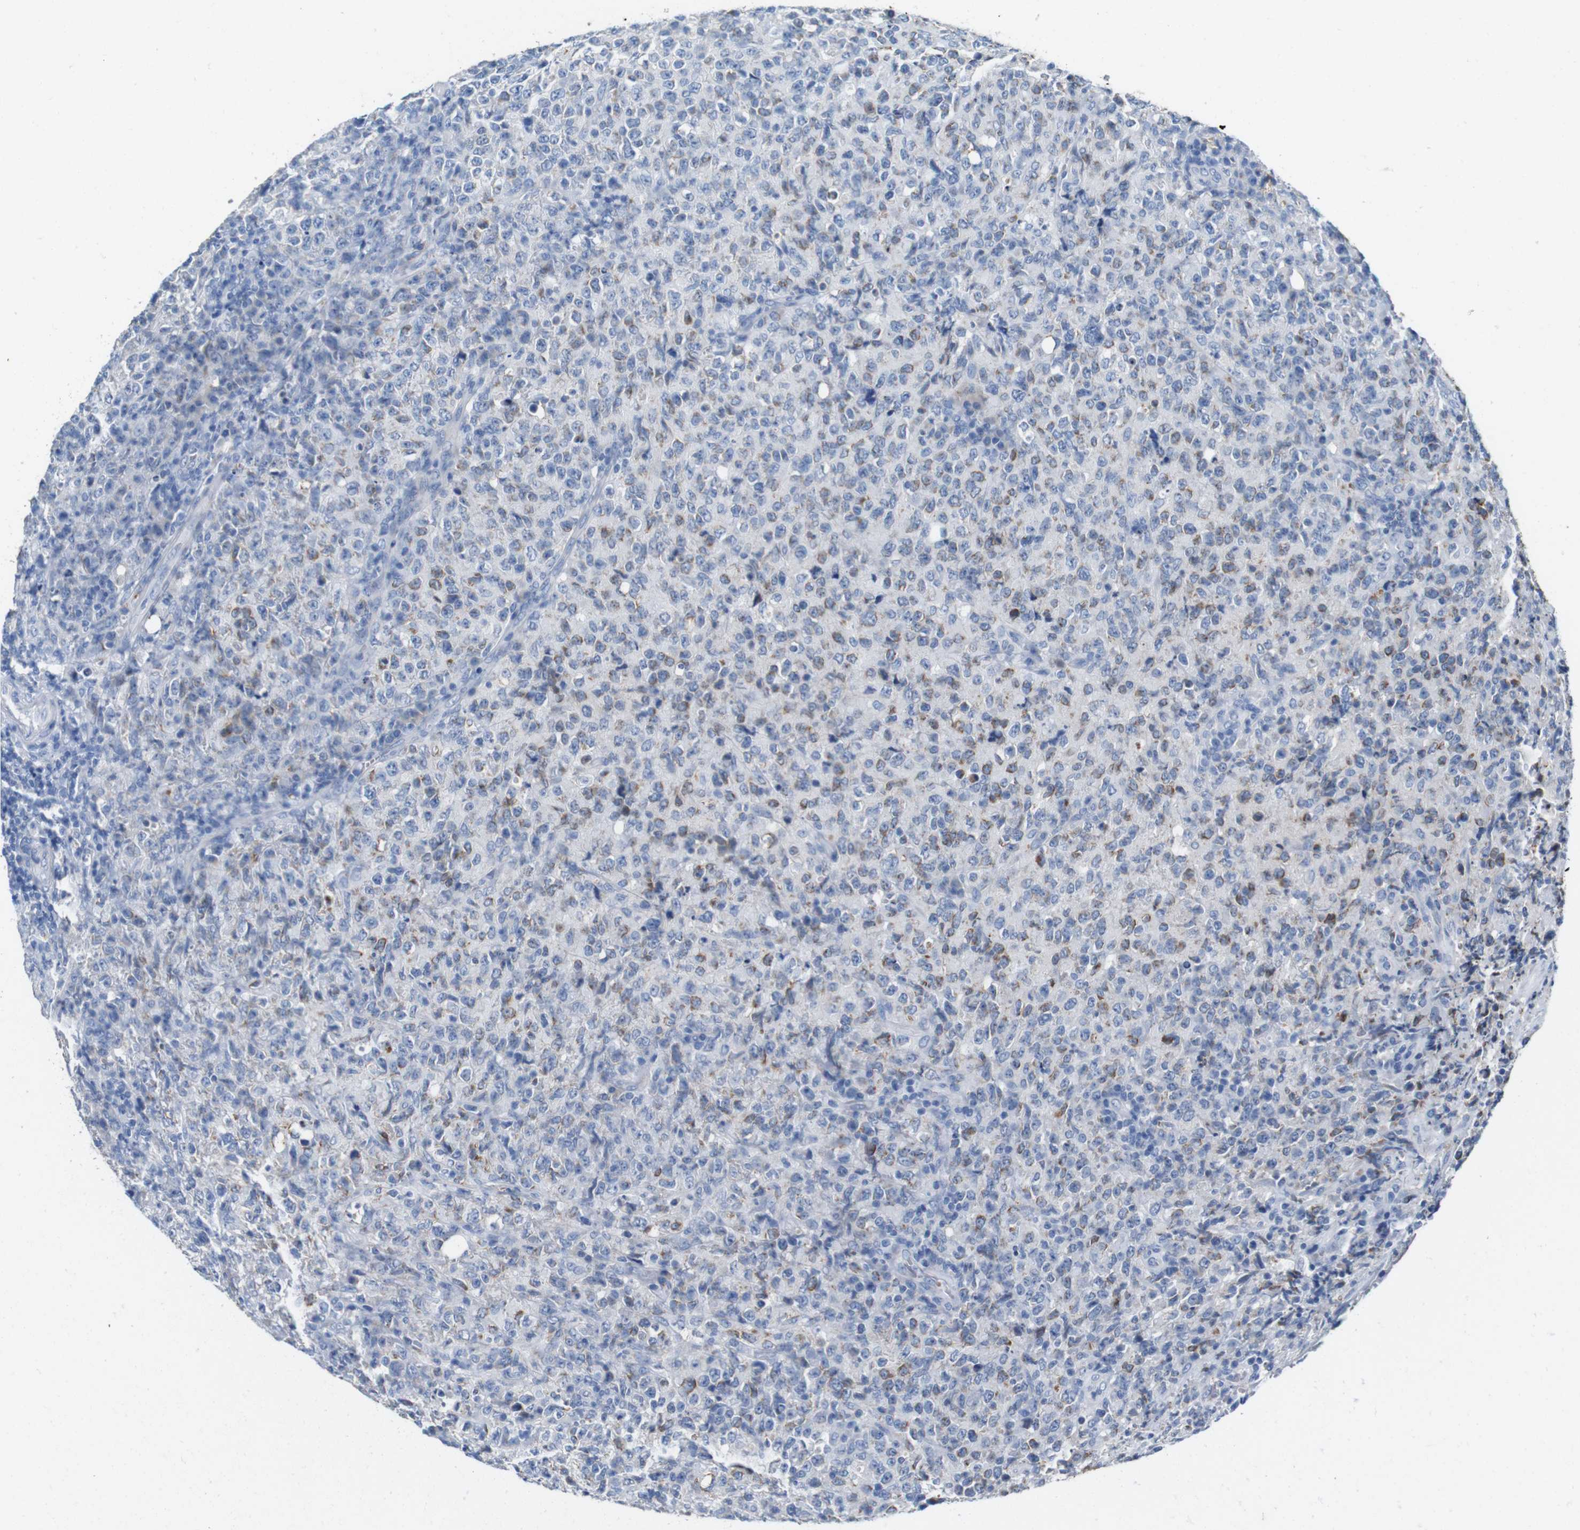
{"staining": {"intensity": "weak", "quantity": "25%-75%", "location": "cytoplasmic/membranous"}, "tissue": "lymphoma", "cell_type": "Tumor cells", "image_type": "cancer", "snomed": [{"axis": "morphology", "description": "Malignant lymphoma, non-Hodgkin's type, High grade"}, {"axis": "topography", "description": "Tonsil"}], "caption": "A brown stain shows weak cytoplasmic/membranous staining of a protein in lymphoma tumor cells.", "gene": "IGSF8", "patient": {"sex": "female", "age": 36}}